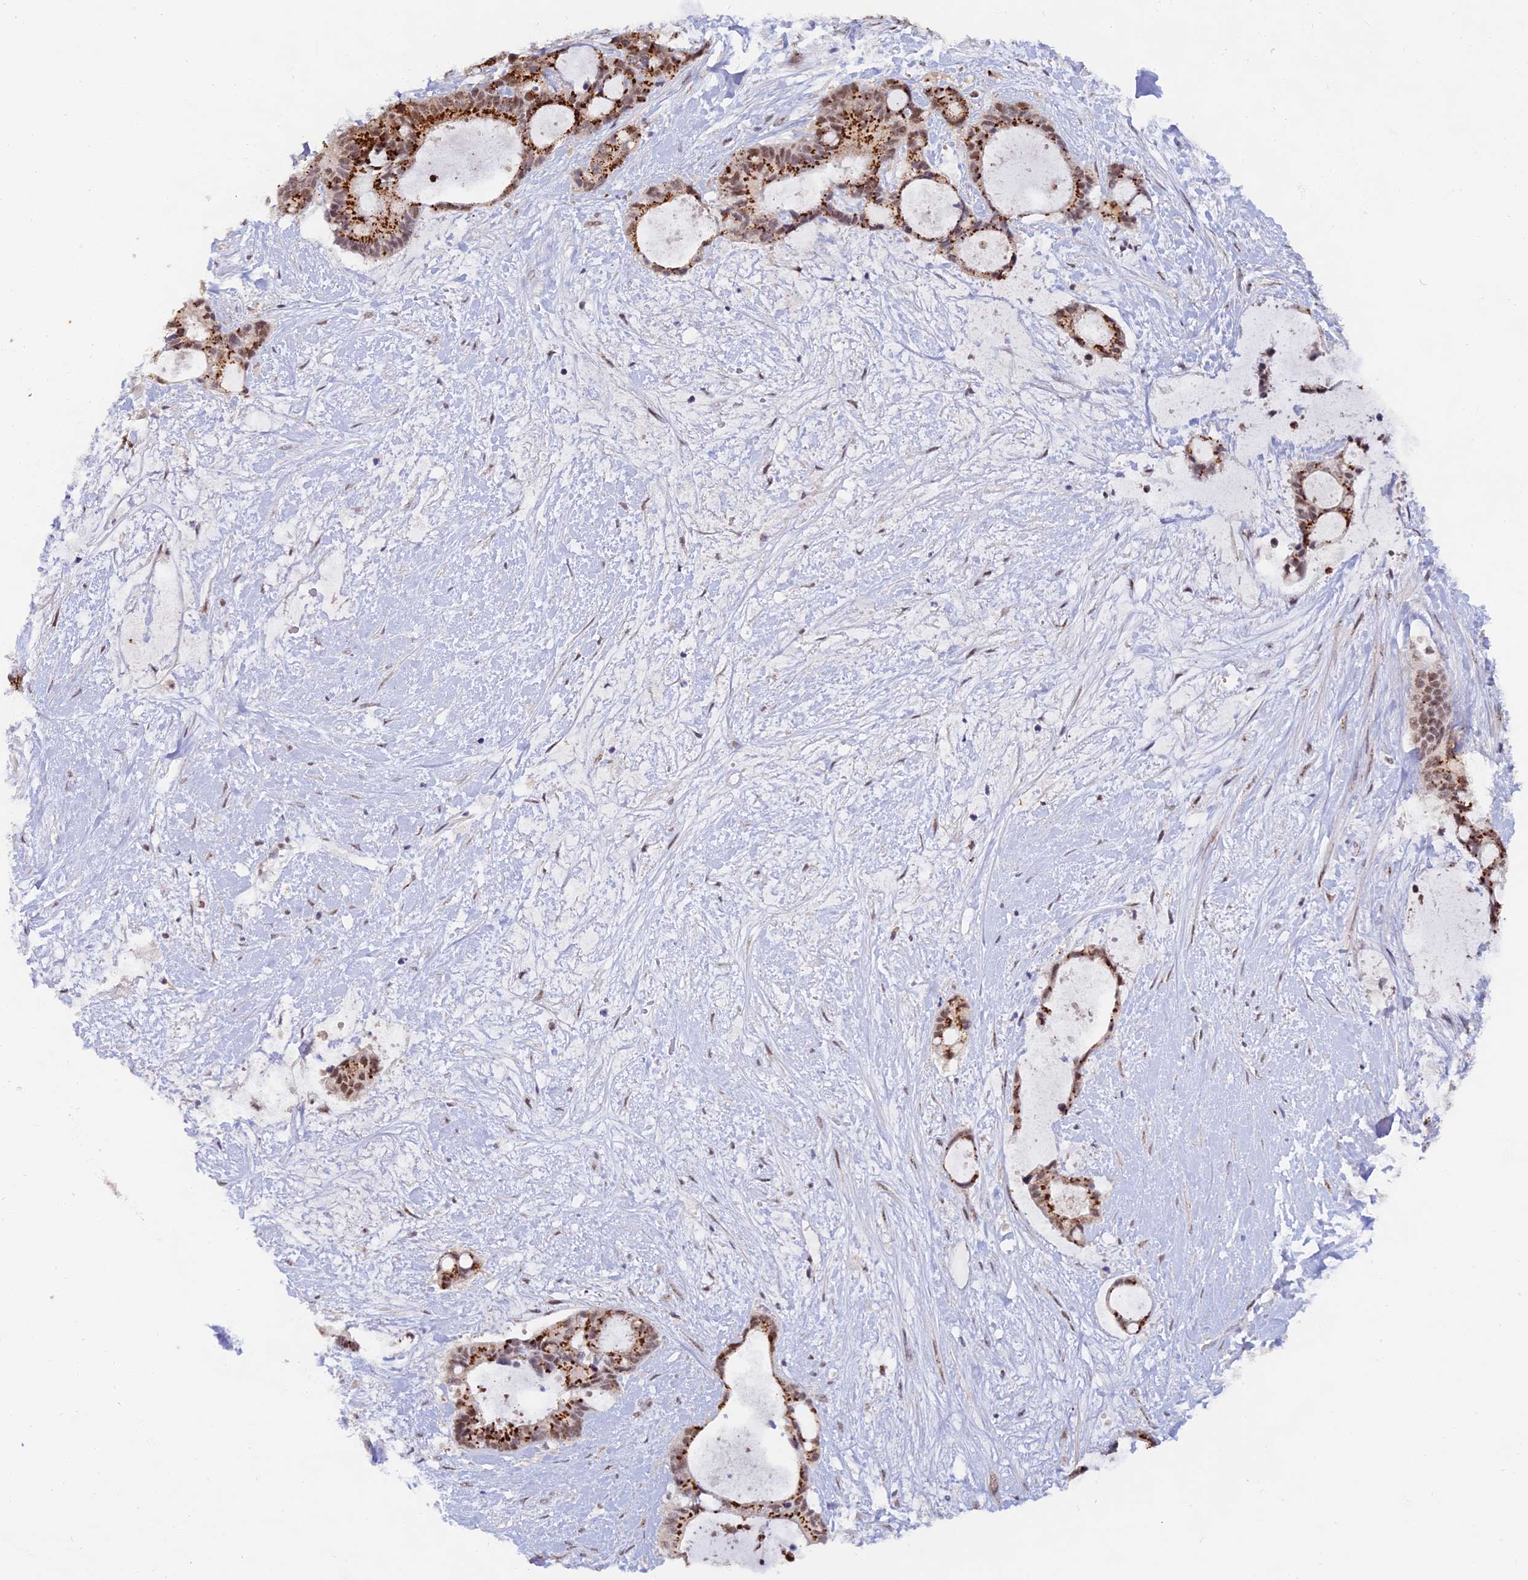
{"staining": {"intensity": "strong", "quantity": ">75%", "location": "cytoplasmic/membranous,nuclear"}, "tissue": "liver cancer", "cell_type": "Tumor cells", "image_type": "cancer", "snomed": [{"axis": "morphology", "description": "Normal tissue, NOS"}, {"axis": "morphology", "description": "Cholangiocarcinoma"}, {"axis": "topography", "description": "Liver"}, {"axis": "topography", "description": "Peripheral nerve tissue"}], "caption": "Immunohistochemistry image of human liver cancer (cholangiocarcinoma) stained for a protein (brown), which demonstrates high levels of strong cytoplasmic/membranous and nuclear positivity in approximately >75% of tumor cells.", "gene": "THOC3", "patient": {"sex": "female", "age": 73}}